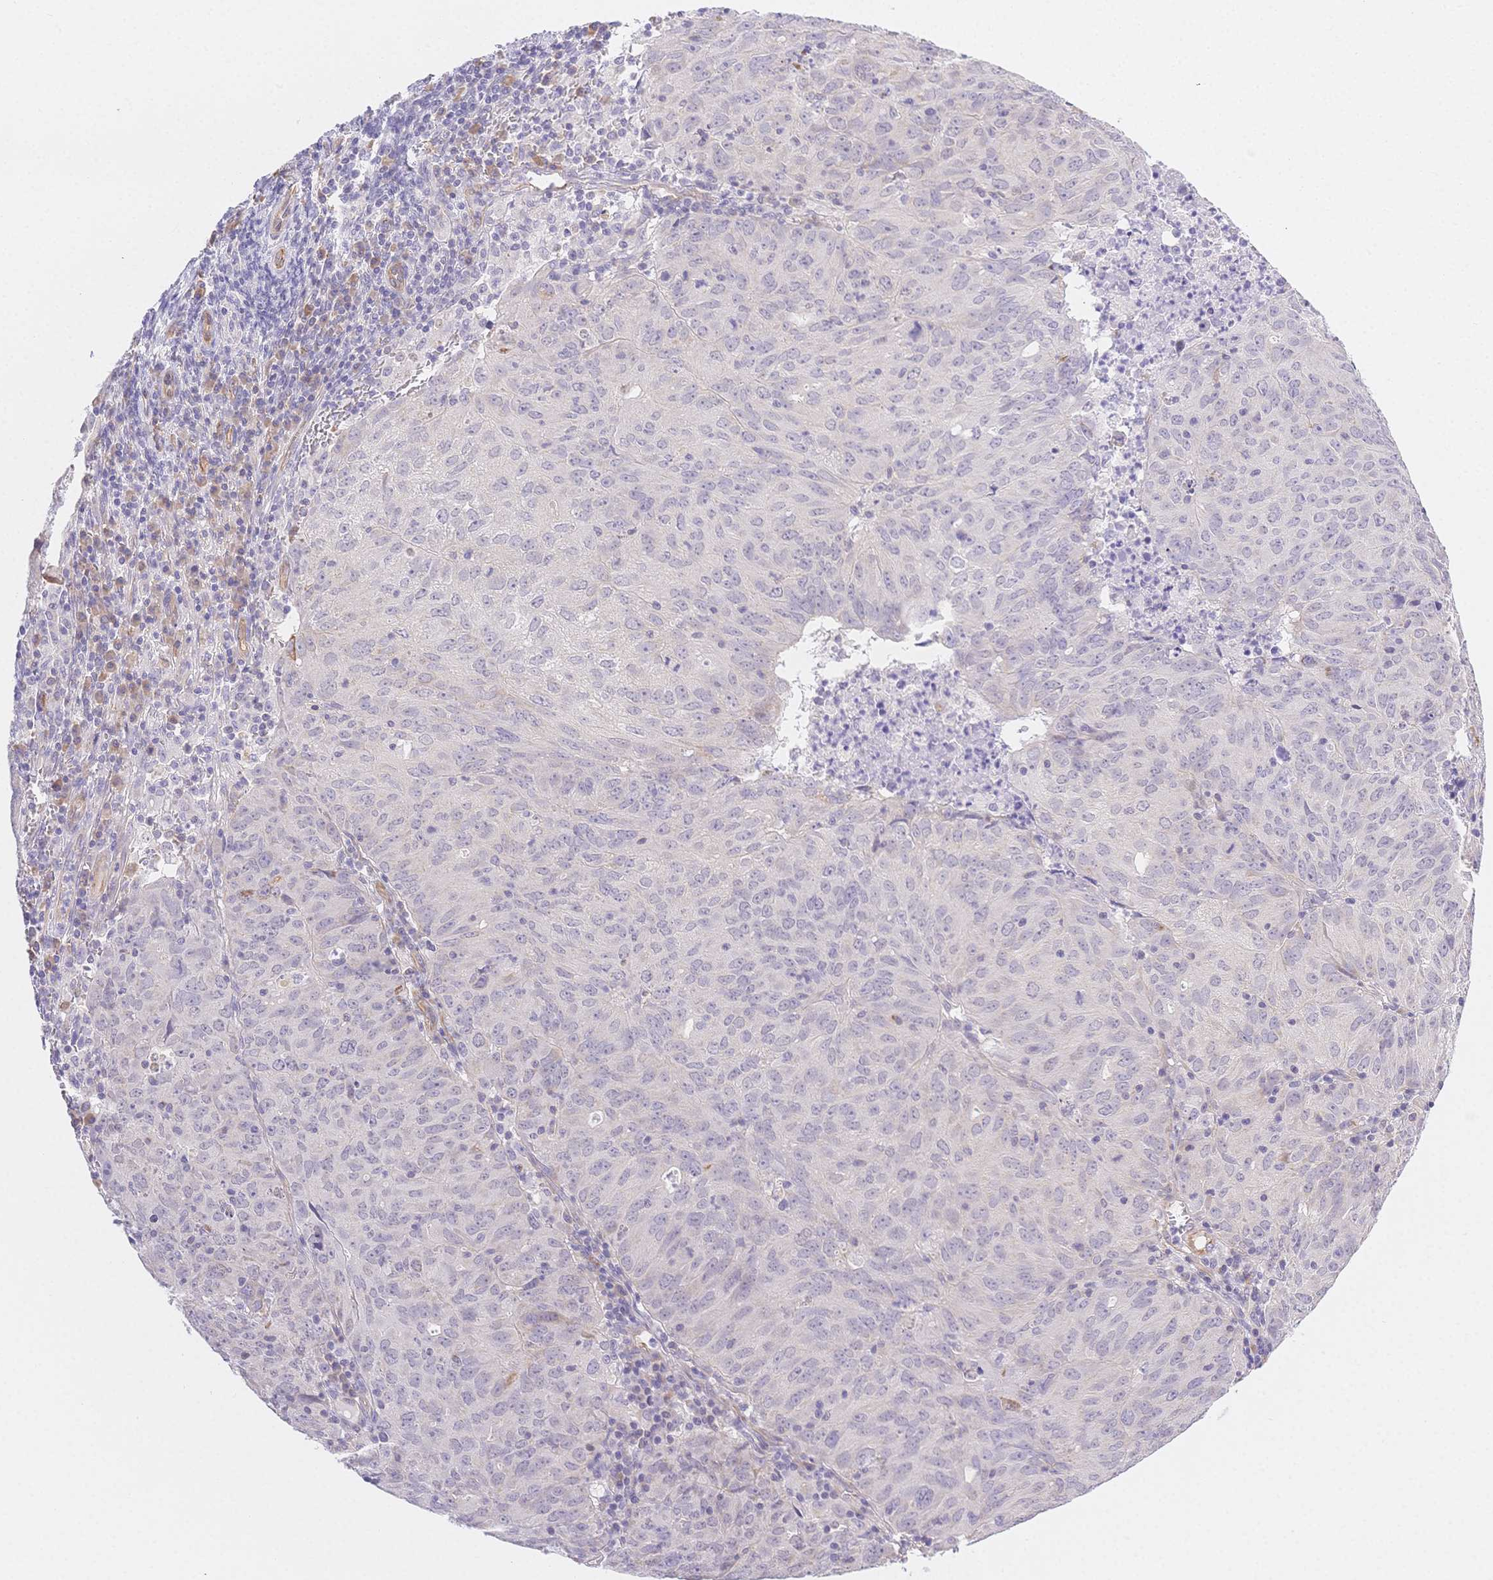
{"staining": {"intensity": "moderate", "quantity": "<25%", "location": "cytoplasmic/membranous"}, "tissue": "cervical cancer", "cell_type": "Tumor cells", "image_type": "cancer", "snomed": [{"axis": "morphology", "description": "Adenocarcinoma, NOS"}, {"axis": "topography", "description": "Cervix"}], "caption": "Immunohistochemistry (IHC) image of cervical cancer stained for a protein (brown), which exhibits low levels of moderate cytoplasmic/membranous positivity in approximately <25% of tumor cells.", "gene": "CSN1S1", "patient": {"sex": "female", "age": 56}}